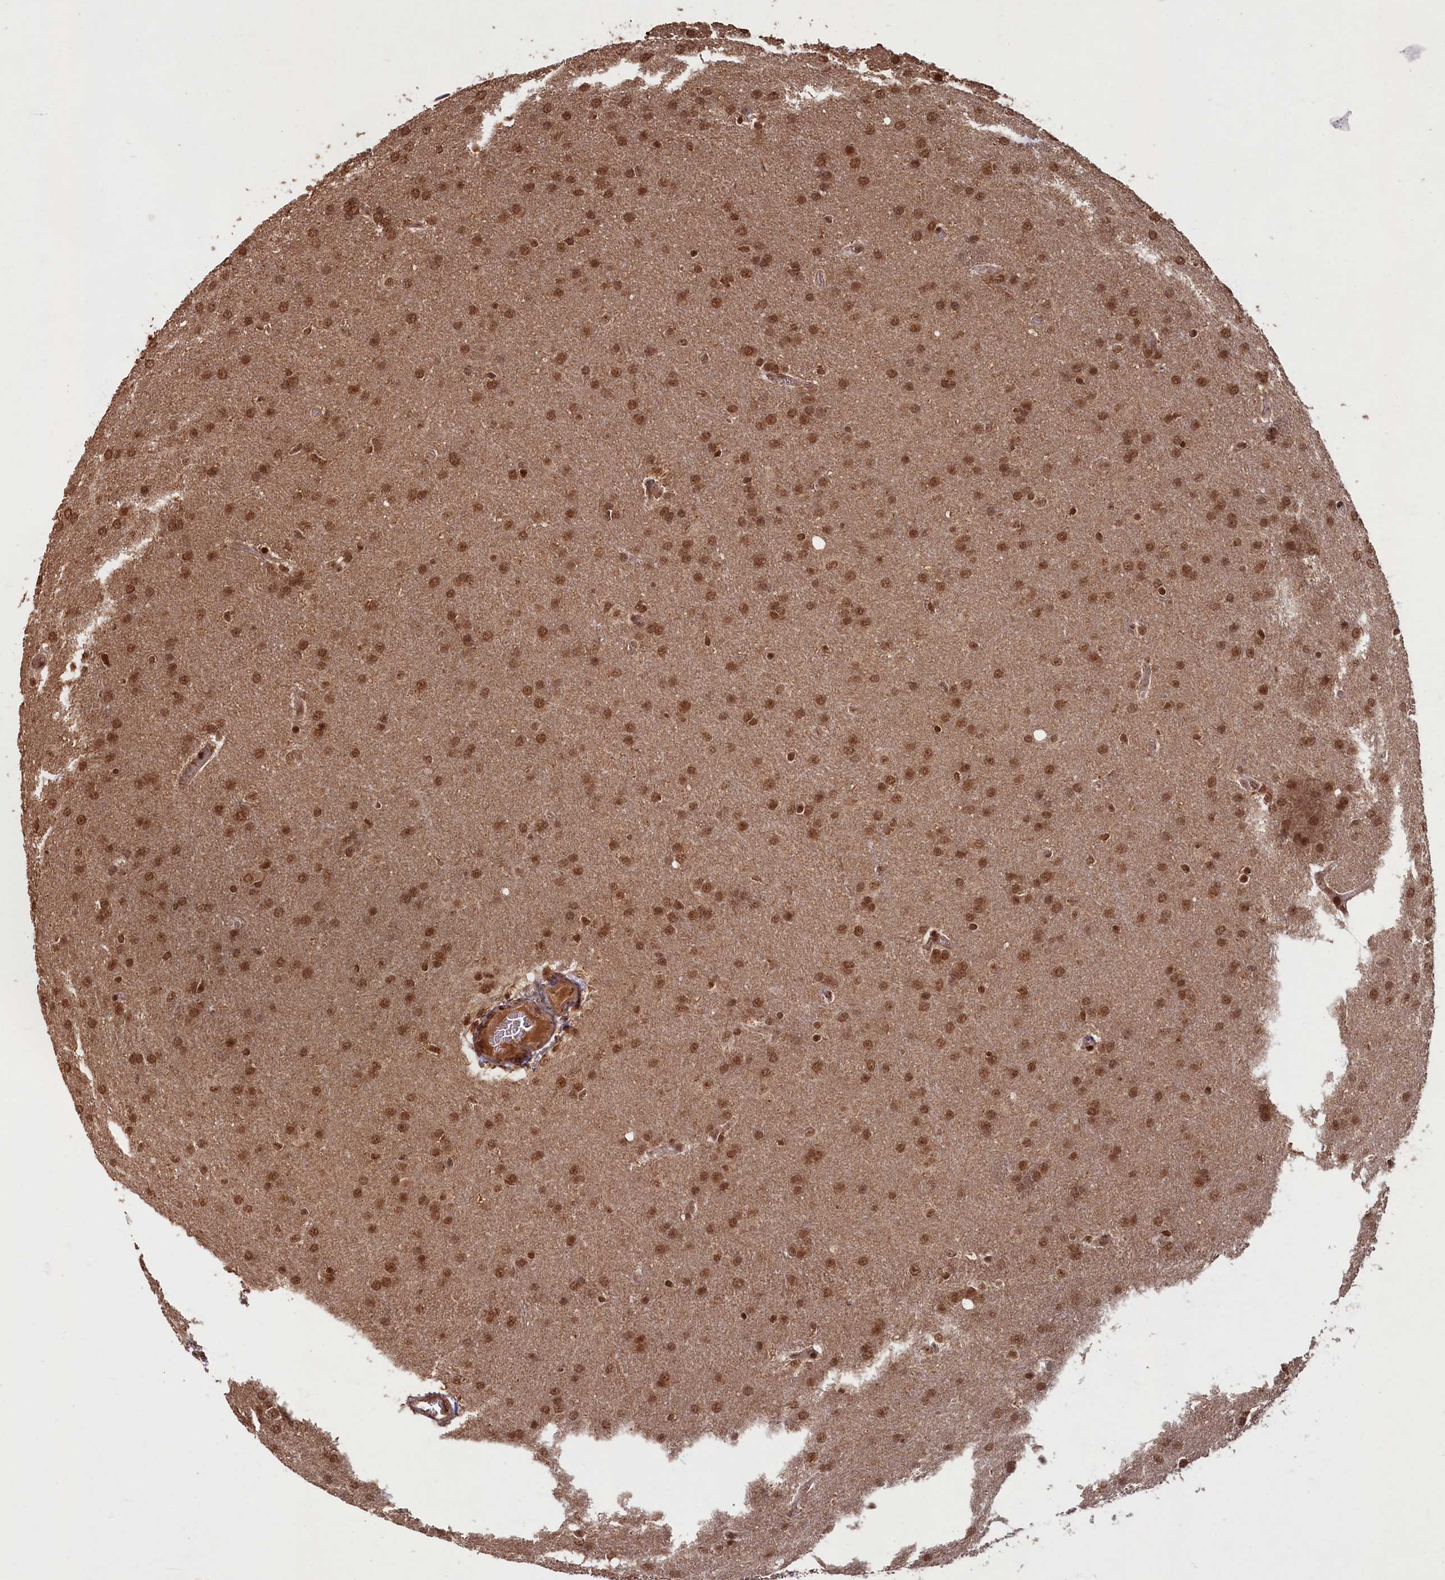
{"staining": {"intensity": "moderate", "quantity": ">75%", "location": "nuclear"}, "tissue": "glioma", "cell_type": "Tumor cells", "image_type": "cancer", "snomed": [{"axis": "morphology", "description": "Glioma, malignant, Low grade"}, {"axis": "topography", "description": "Brain"}], "caption": "A brown stain shows moderate nuclear staining of a protein in glioma tumor cells. (Stains: DAB in brown, nuclei in blue, Microscopy: brightfield microscopy at high magnification).", "gene": "BRCA1", "patient": {"sex": "female", "age": 32}}